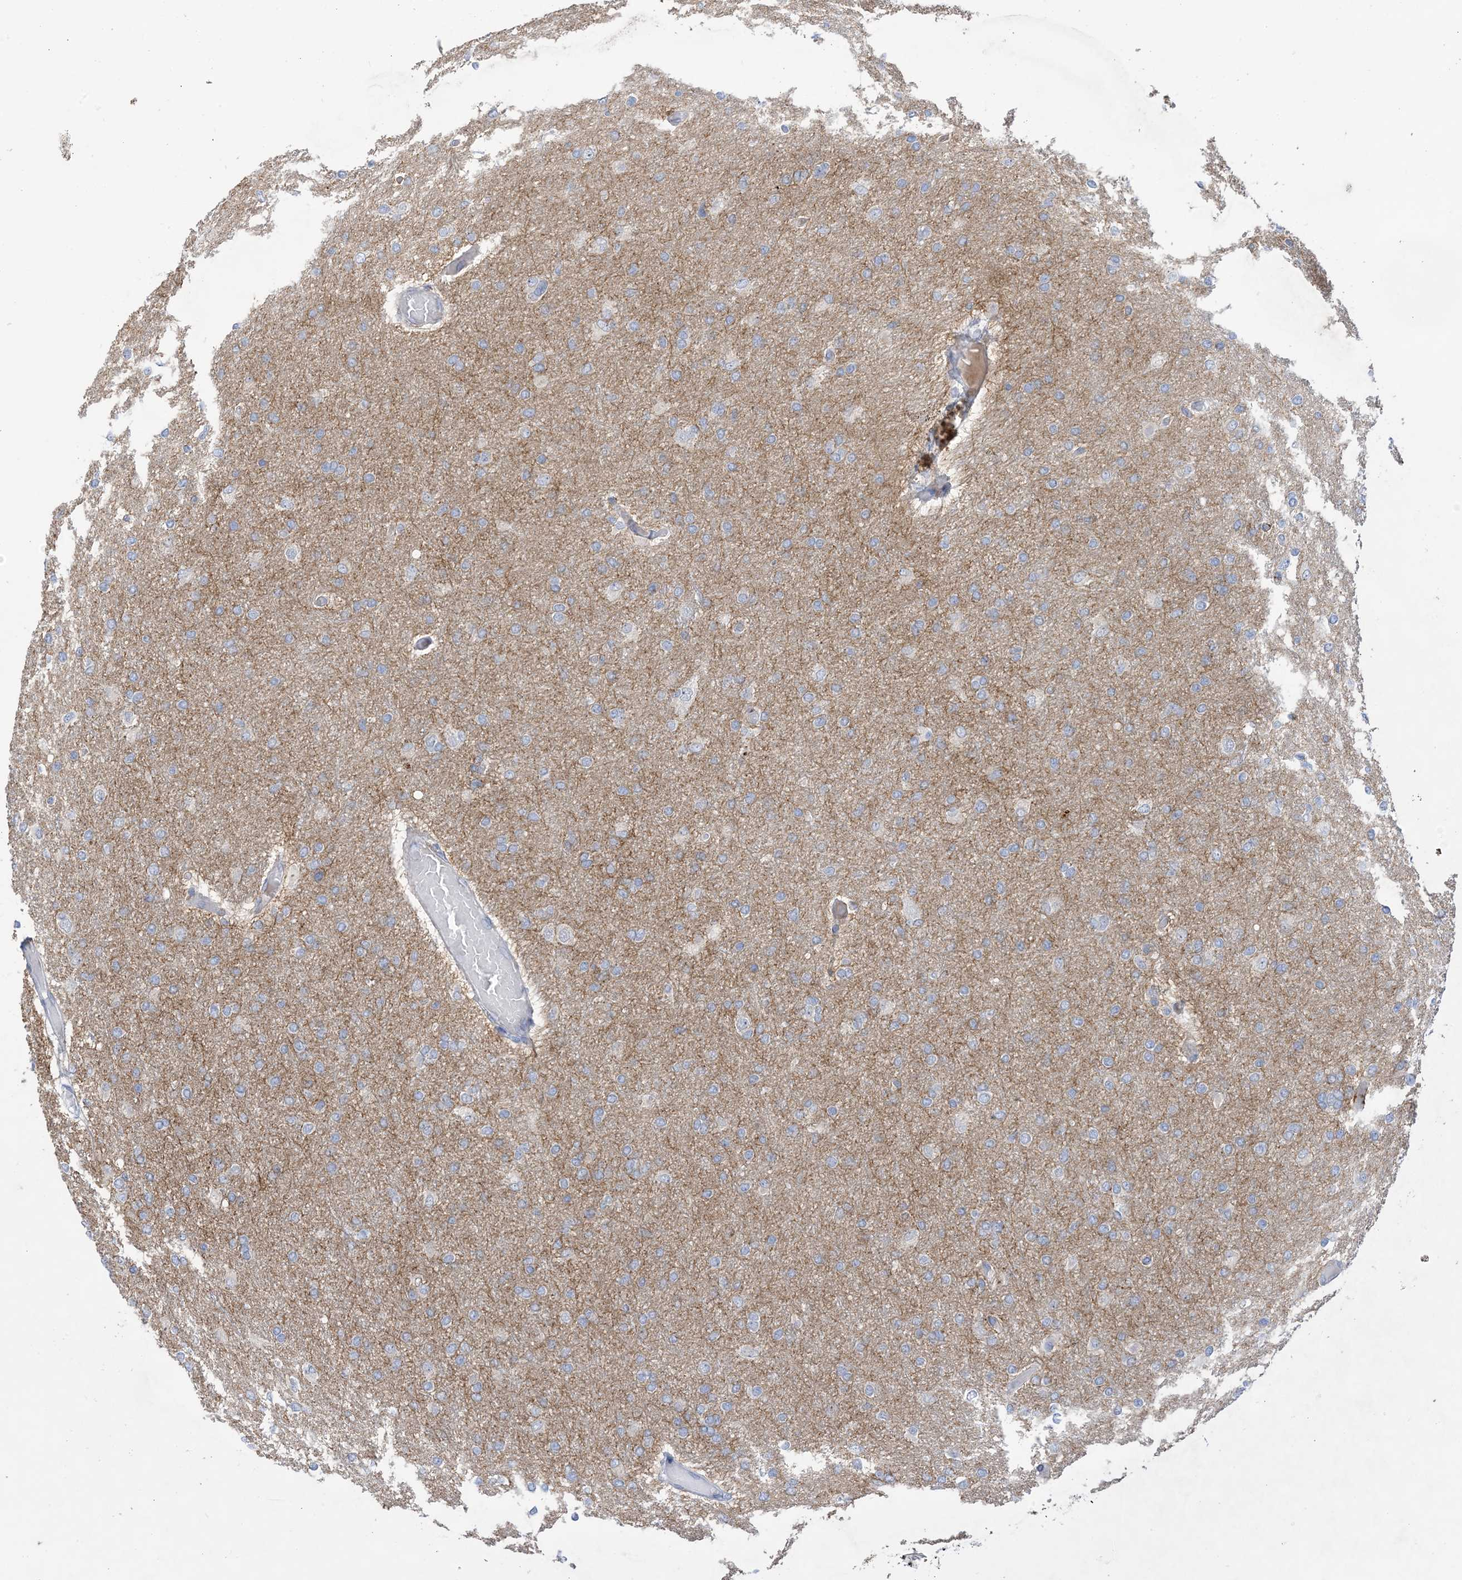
{"staining": {"intensity": "negative", "quantity": "none", "location": "none"}, "tissue": "glioma", "cell_type": "Tumor cells", "image_type": "cancer", "snomed": [{"axis": "morphology", "description": "Glioma, malignant, High grade"}, {"axis": "topography", "description": "Cerebral cortex"}], "caption": "A high-resolution image shows immunohistochemistry staining of glioma, which demonstrates no significant expression in tumor cells.", "gene": "TTYH1", "patient": {"sex": "female", "age": 36}}